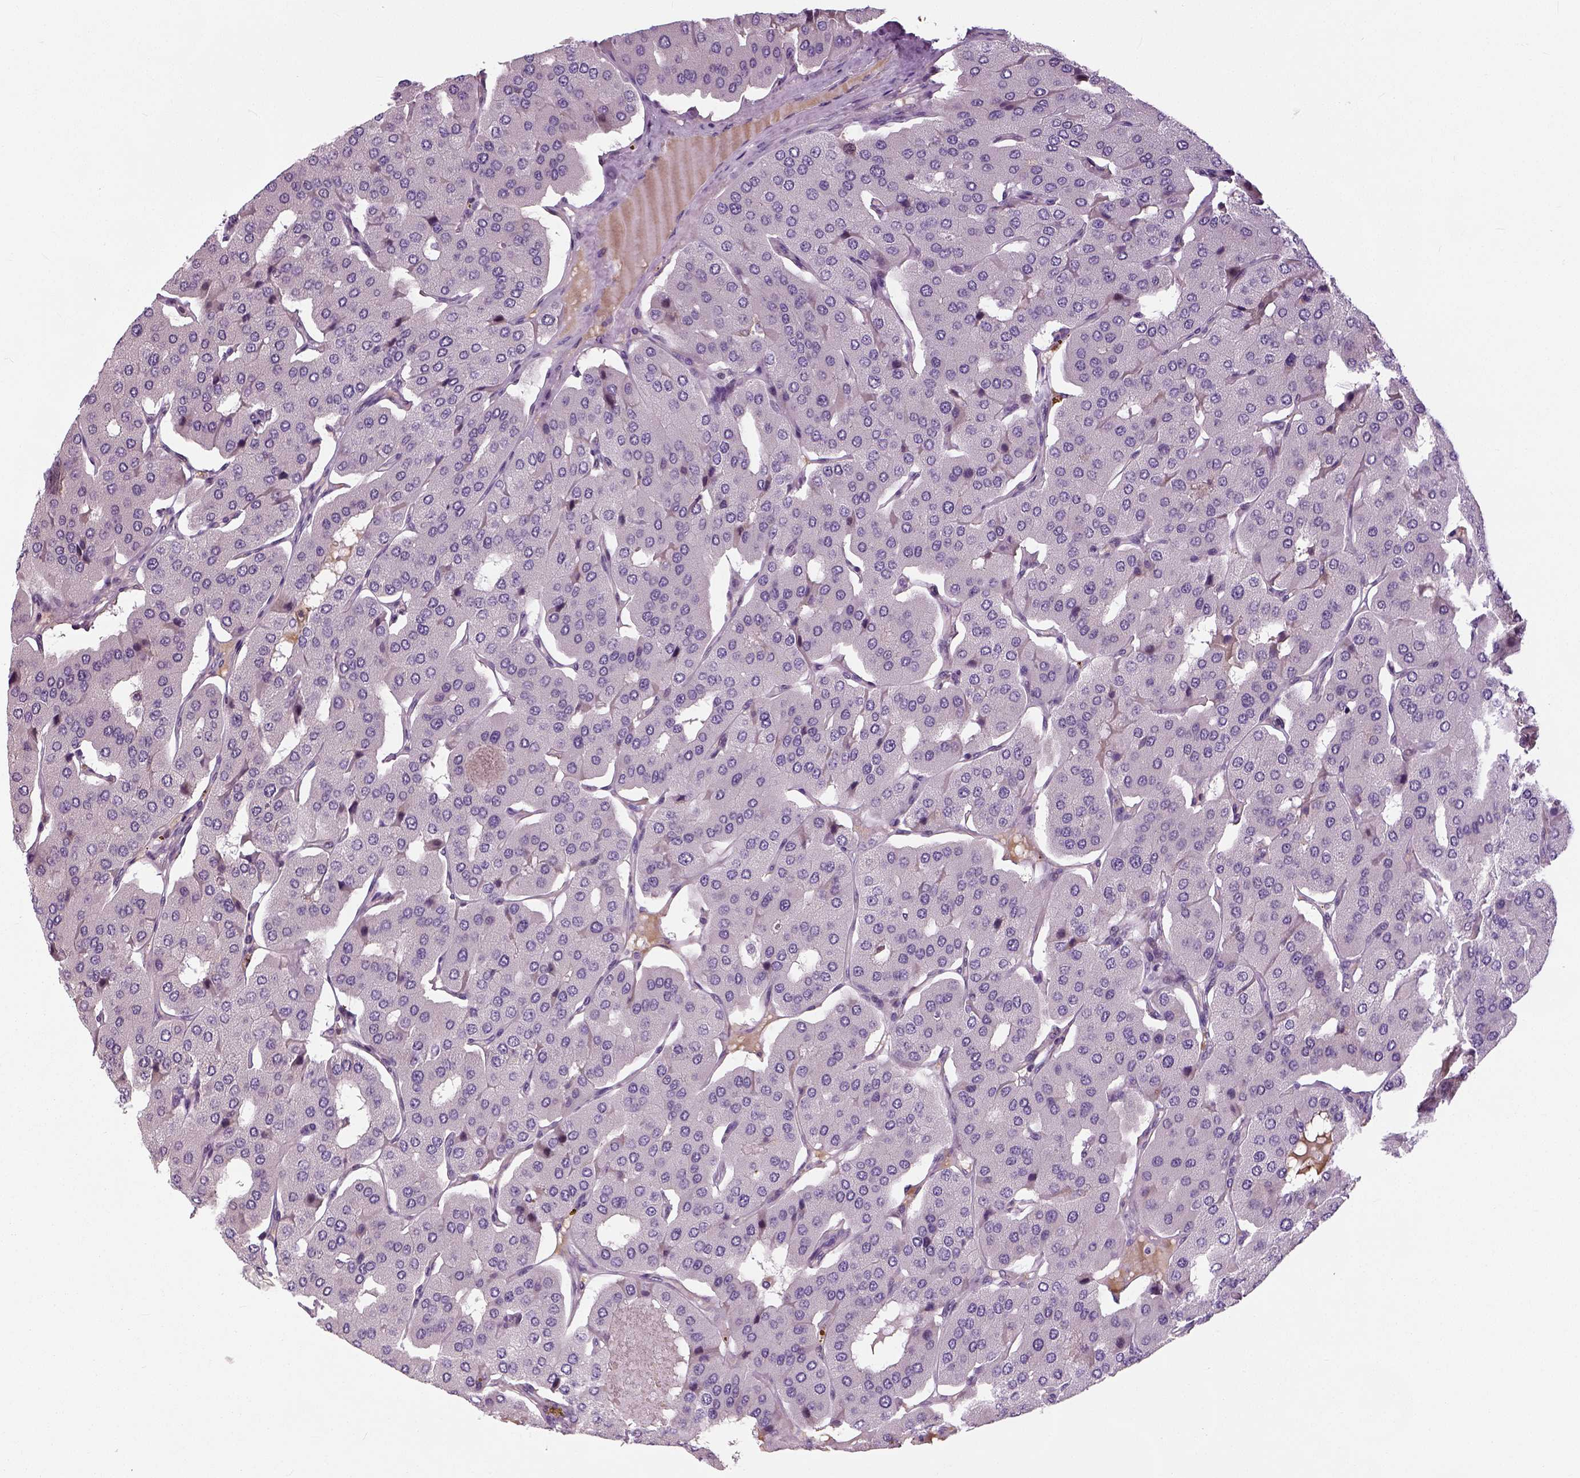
{"staining": {"intensity": "negative", "quantity": "none", "location": "none"}, "tissue": "parathyroid gland", "cell_type": "Glandular cells", "image_type": "normal", "snomed": [{"axis": "morphology", "description": "Normal tissue, NOS"}, {"axis": "morphology", "description": "Adenoma, NOS"}, {"axis": "topography", "description": "Parathyroid gland"}], "caption": "DAB (3,3'-diaminobenzidine) immunohistochemical staining of normal human parathyroid gland reveals no significant positivity in glandular cells.", "gene": "NECAB1", "patient": {"sex": "female", "age": 86}}